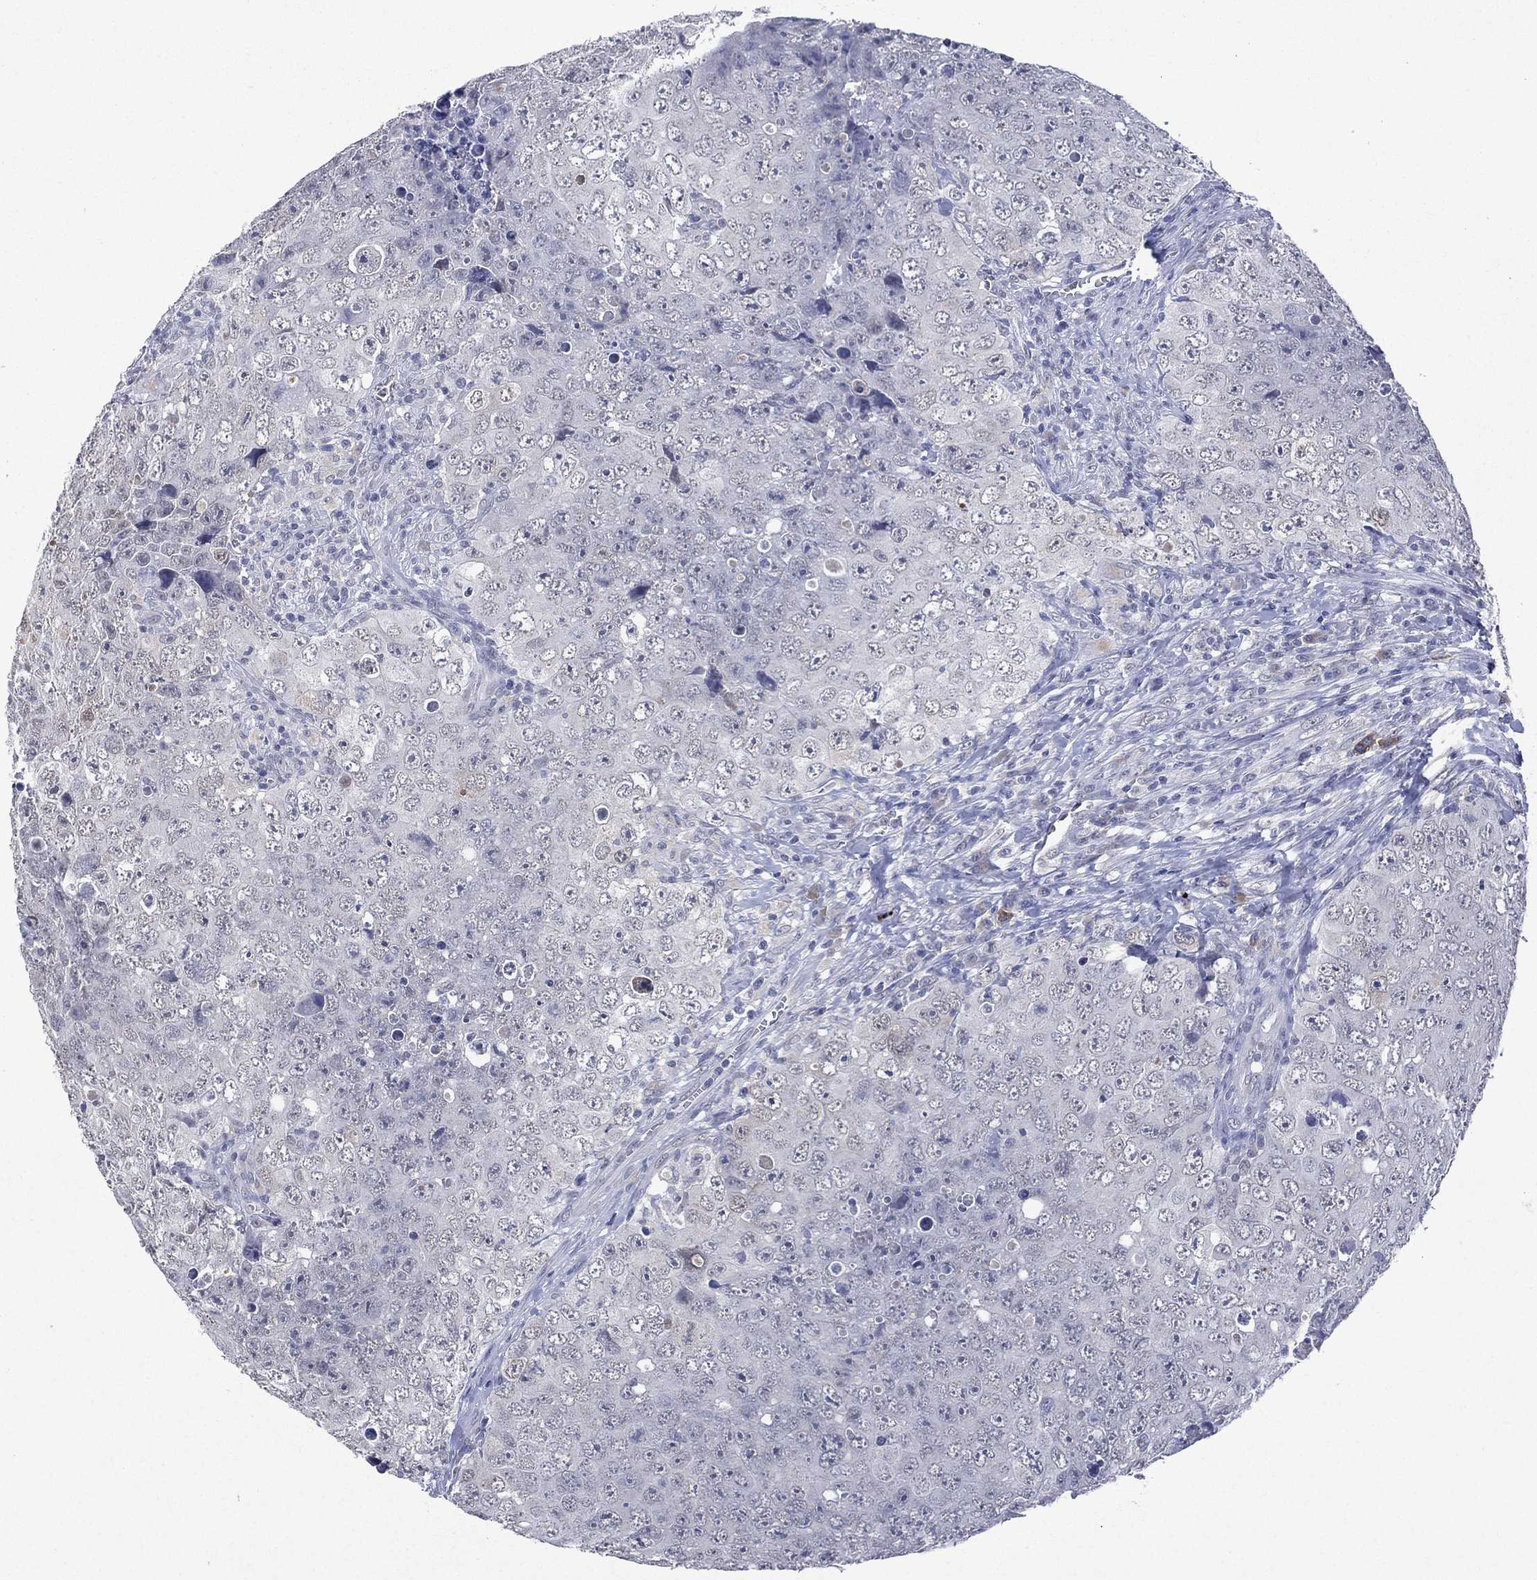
{"staining": {"intensity": "negative", "quantity": "none", "location": "none"}, "tissue": "testis cancer", "cell_type": "Tumor cells", "image_type": "cancer", "snomed": [{"axis": "morphology", "description": "Seminoma, NOS"}, {"axis": "topography", "description": "Testis"}], "caption": "A photomicrograph of human seminoma (testis) is negative for staining in tumor cells. (Stains: DAB (3,3'-diaminobenzidine) immunohistochemistry (IHC) with hematoxylin counter stain, Microscopy: brightfield microscopy at high magnification).", "gene": "ASB10", "patient": {"sex": "male", "age": 34}}